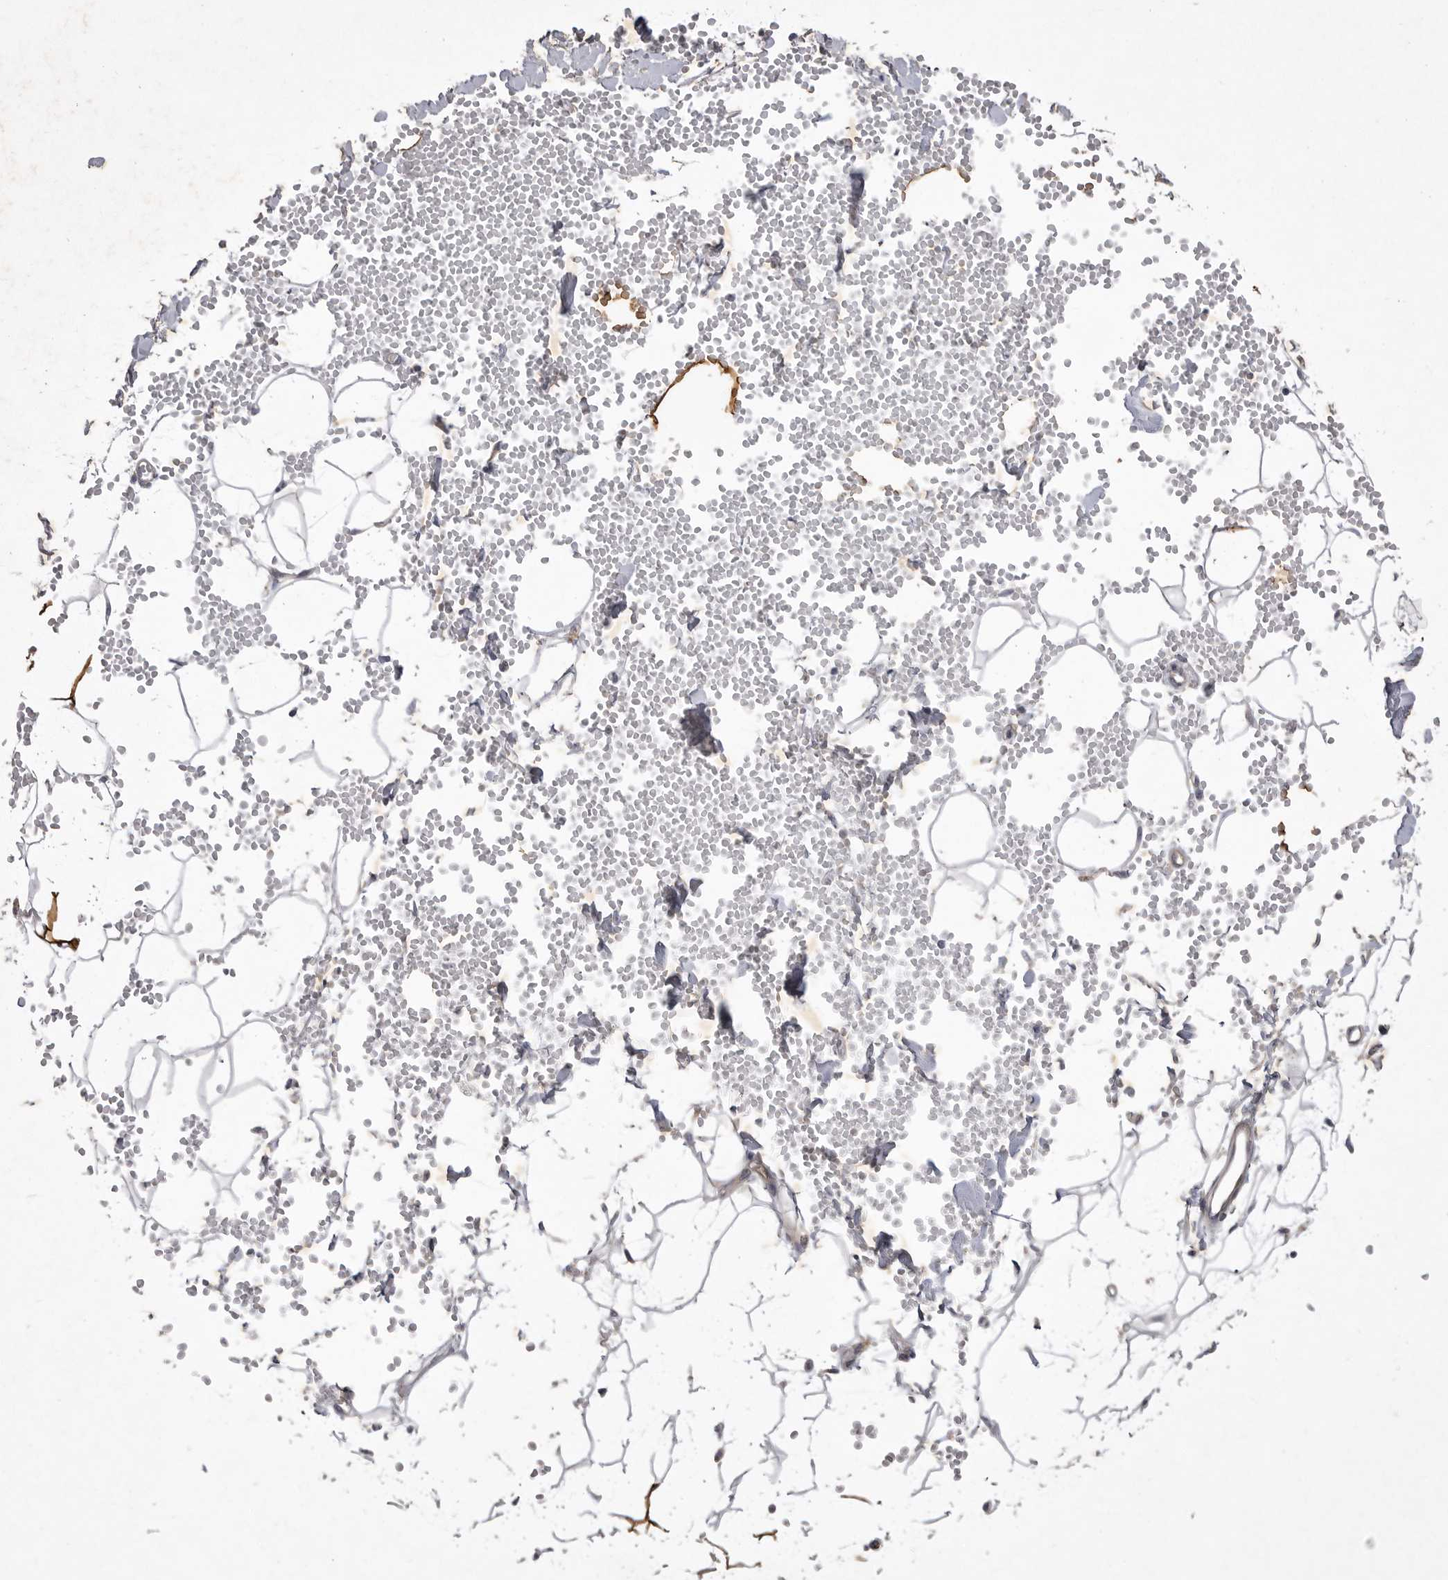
{"staining": {"intensity": "moderate", "quantity": "<25%", "location": "cytoplasmic/membranous"}, "tissue": "adipose tissue", "cell_type": "Adipocytes", "image_type": "normal", "snomed": [{"axis": "morphology", "description": "Normal tissue, NOS"}, {"axis": "topography", "description": "Breast"}], "caption": "Immunohistochemistry image of benign adipose tissue: adipose tissue stained using immunohistochemistry reveals low levels of moderate protein expression localized specifically in the cytoplasmic/membranous of adipocytes, appearing as a cytoplasmic/membranous brown color.", "gene": "DHDDS", "patient": {"sex": "female", "age": 23}}